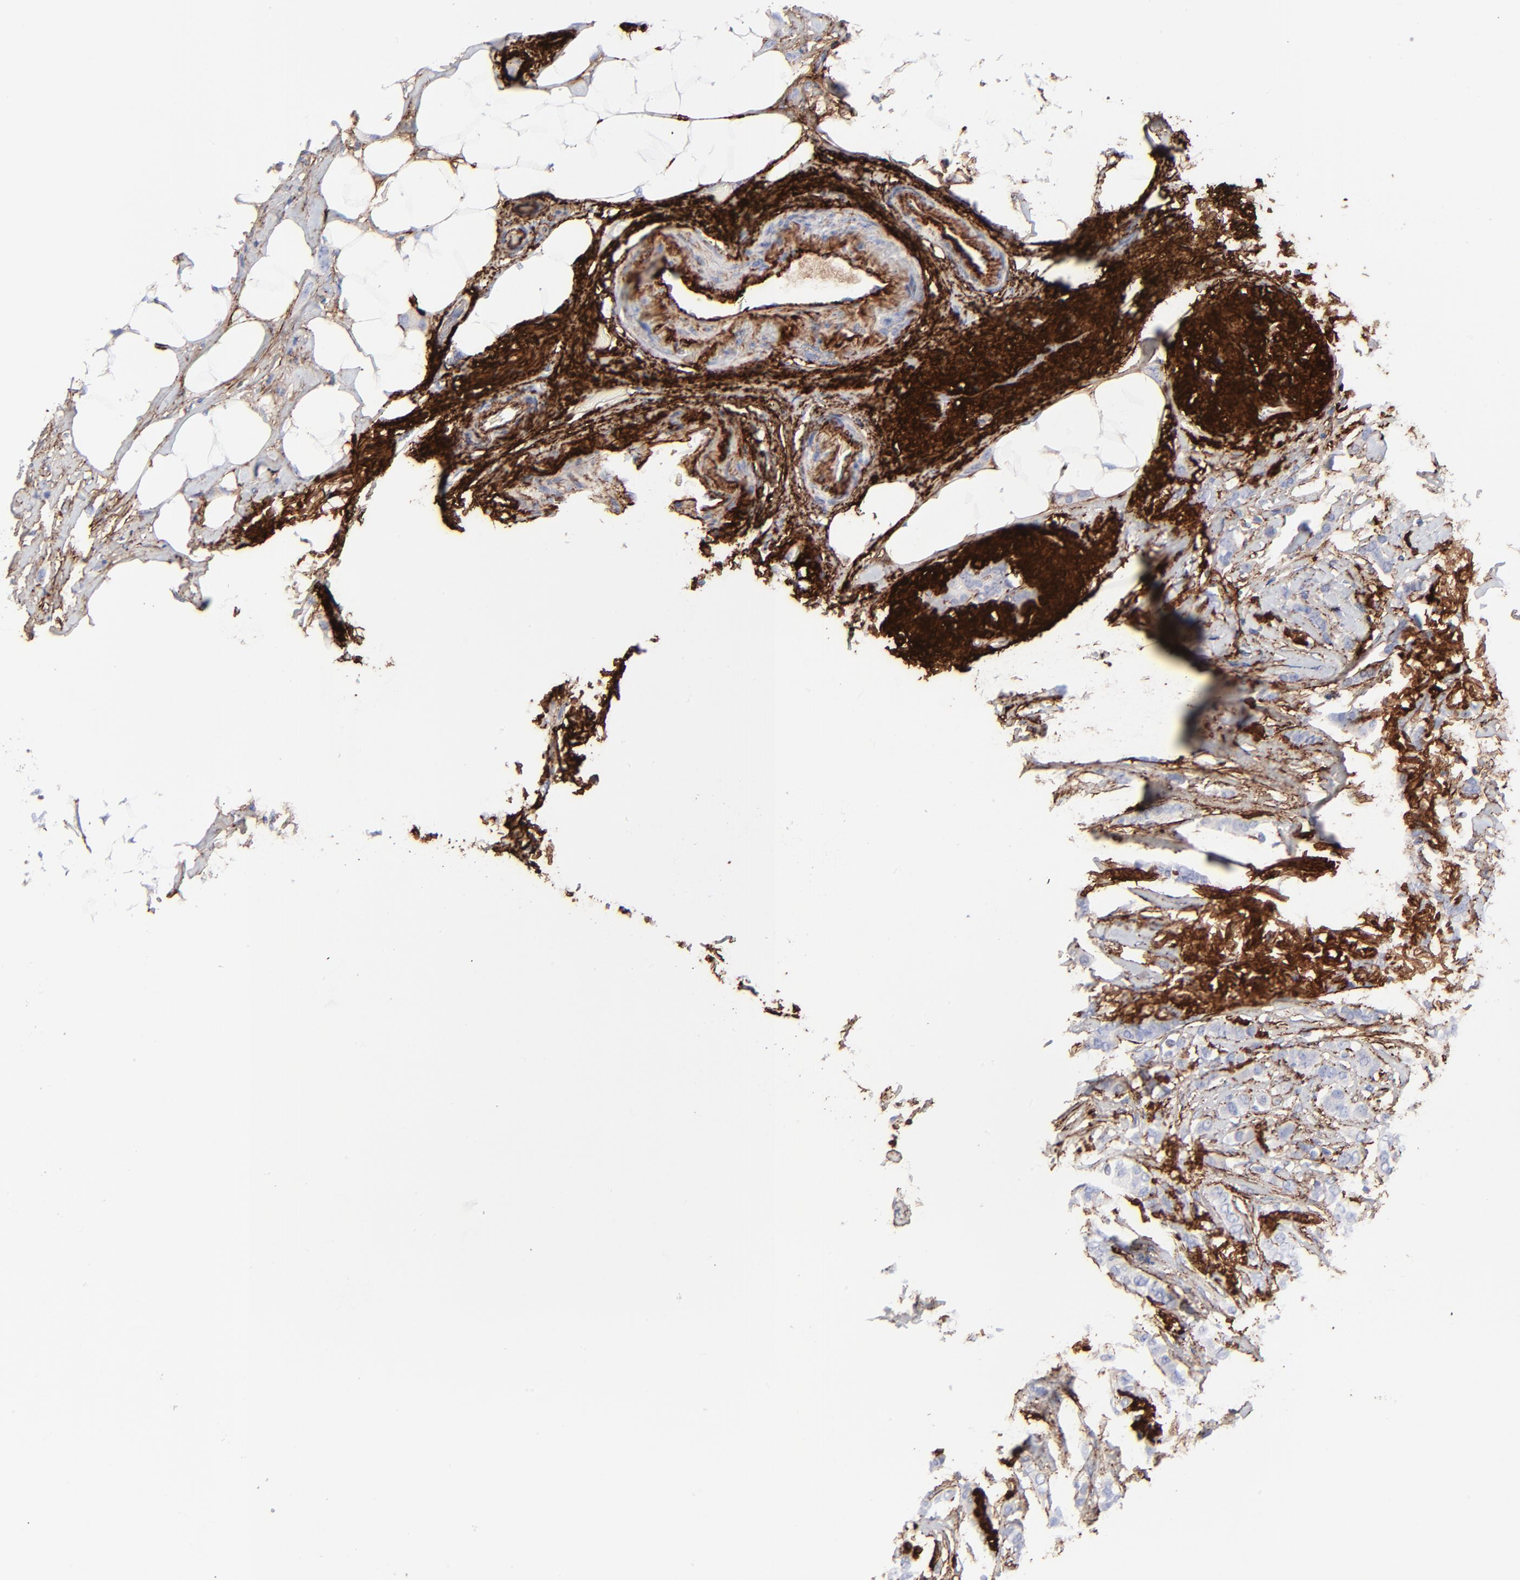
{"staining": {"intensity": "negative", "quantity": "none", "location": "none"}, "tissue": "breast cancer", "cell_type": "Tumor cells", "image_type": "cancer", "snomed": [{"axis": "morphology", "description": "Lobular carcinoma"}, {"axis": "topography", "description": "Breast"}], "caption": "Human breast cancer stained for a protein using IHC reveals no expression in tumor cells.", "gene": "FBLN2", "patient": {"sex": "female", "age": 55}}